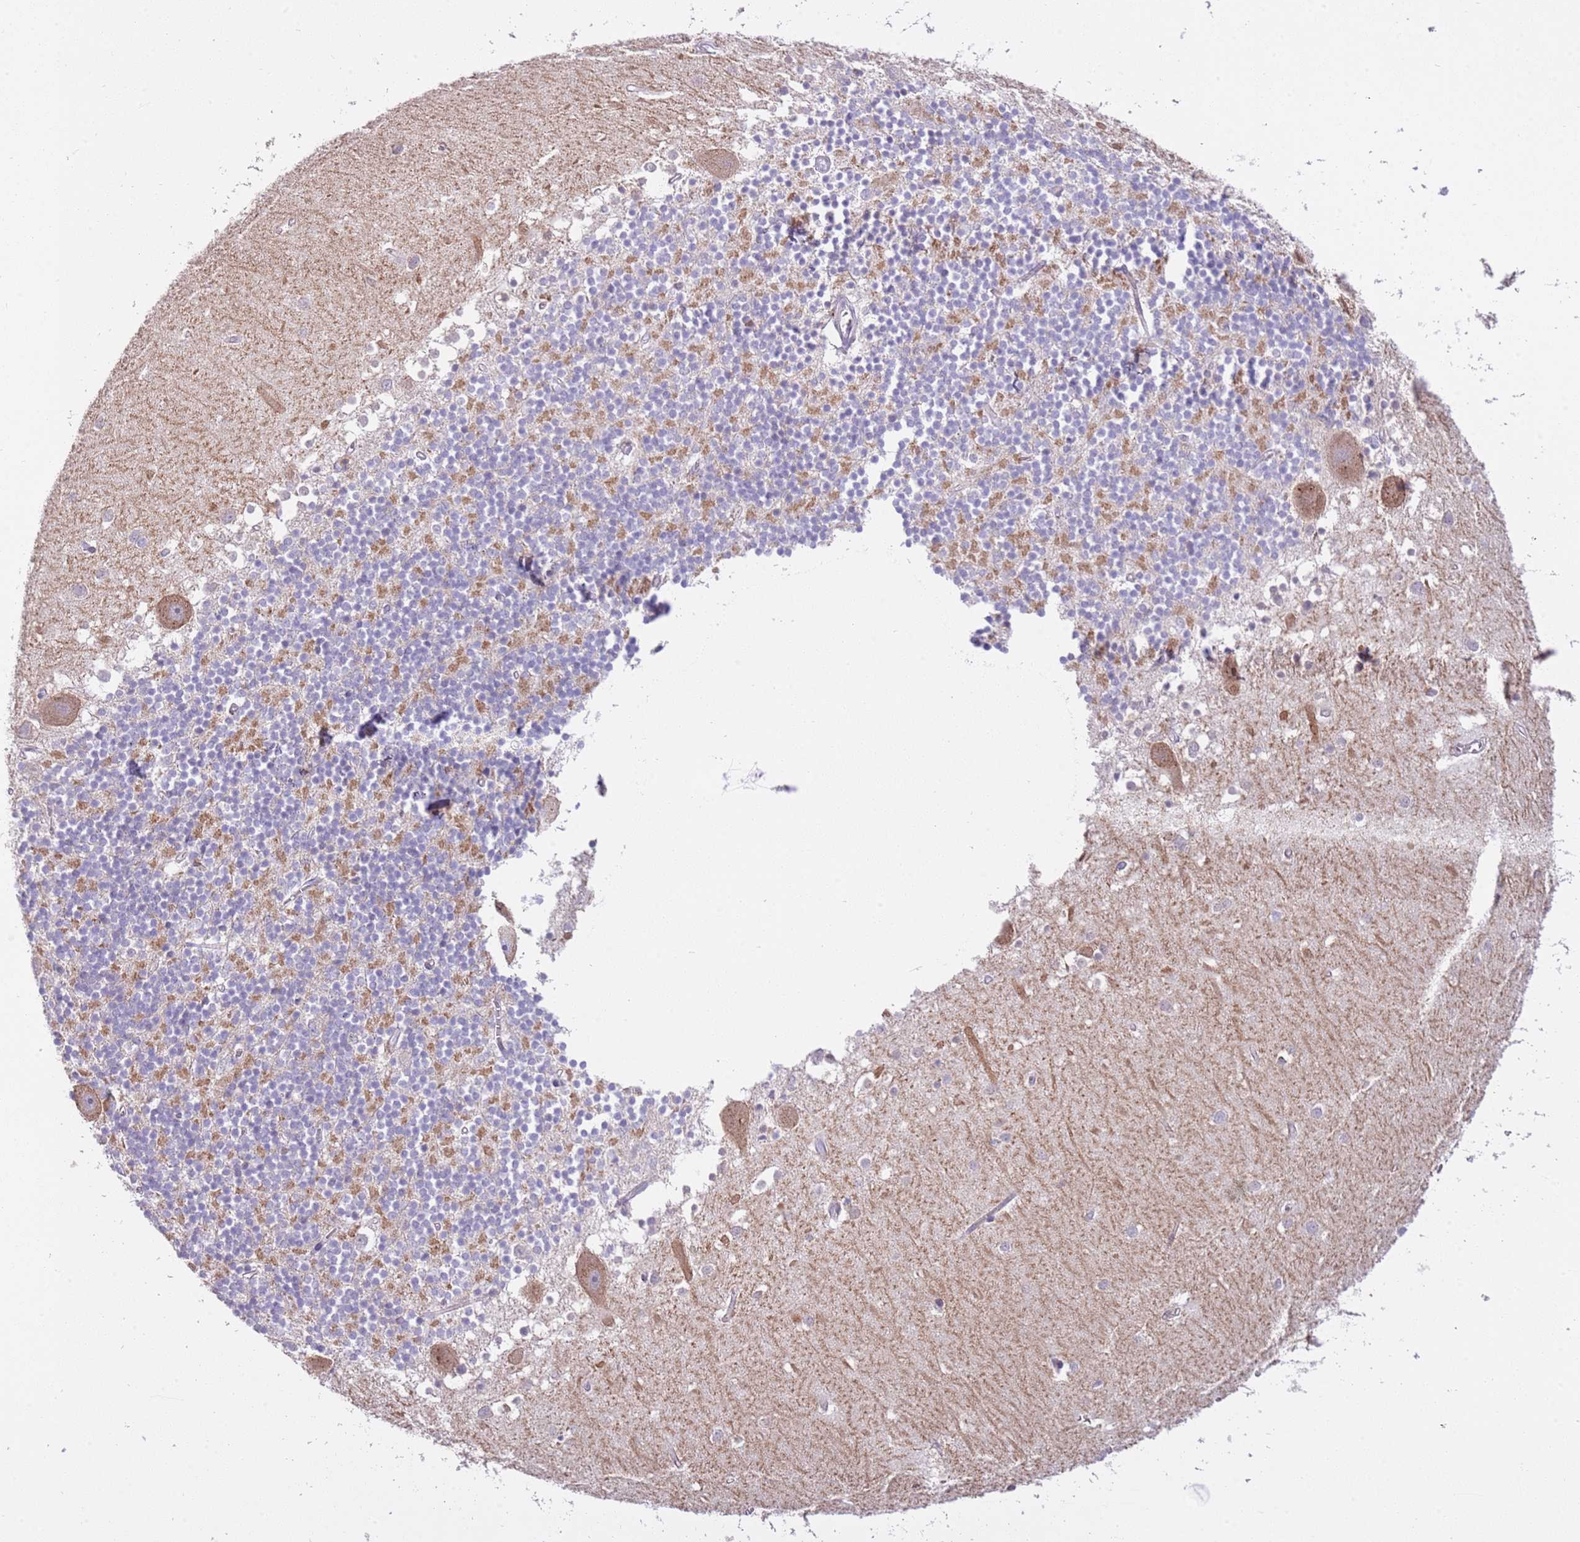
{"staining": {"intensity": "moderate", "quantity": "<25%", "location": "cytoplasmic/membranous"}, "tissue": "cerebellum", "cell_type": "Cells in granular layer", "image_type": "normal", "snomed": [{"axis": "morphology", "description": "Normal tissue, NOS"}, {"axis": "topography", "description": "Cerebellum"}], "caption": "High-magnification brightfield microscopy of benign cerebellum stained with DAB (brown) and counterstained with hematoxylin (blue). cells in granular layer exhibit moderate cytoplasmic/membranous expression is present in about<25% of cells.", "gene": "CFAP73", "patient": {"sex": "male", "age": 54}}